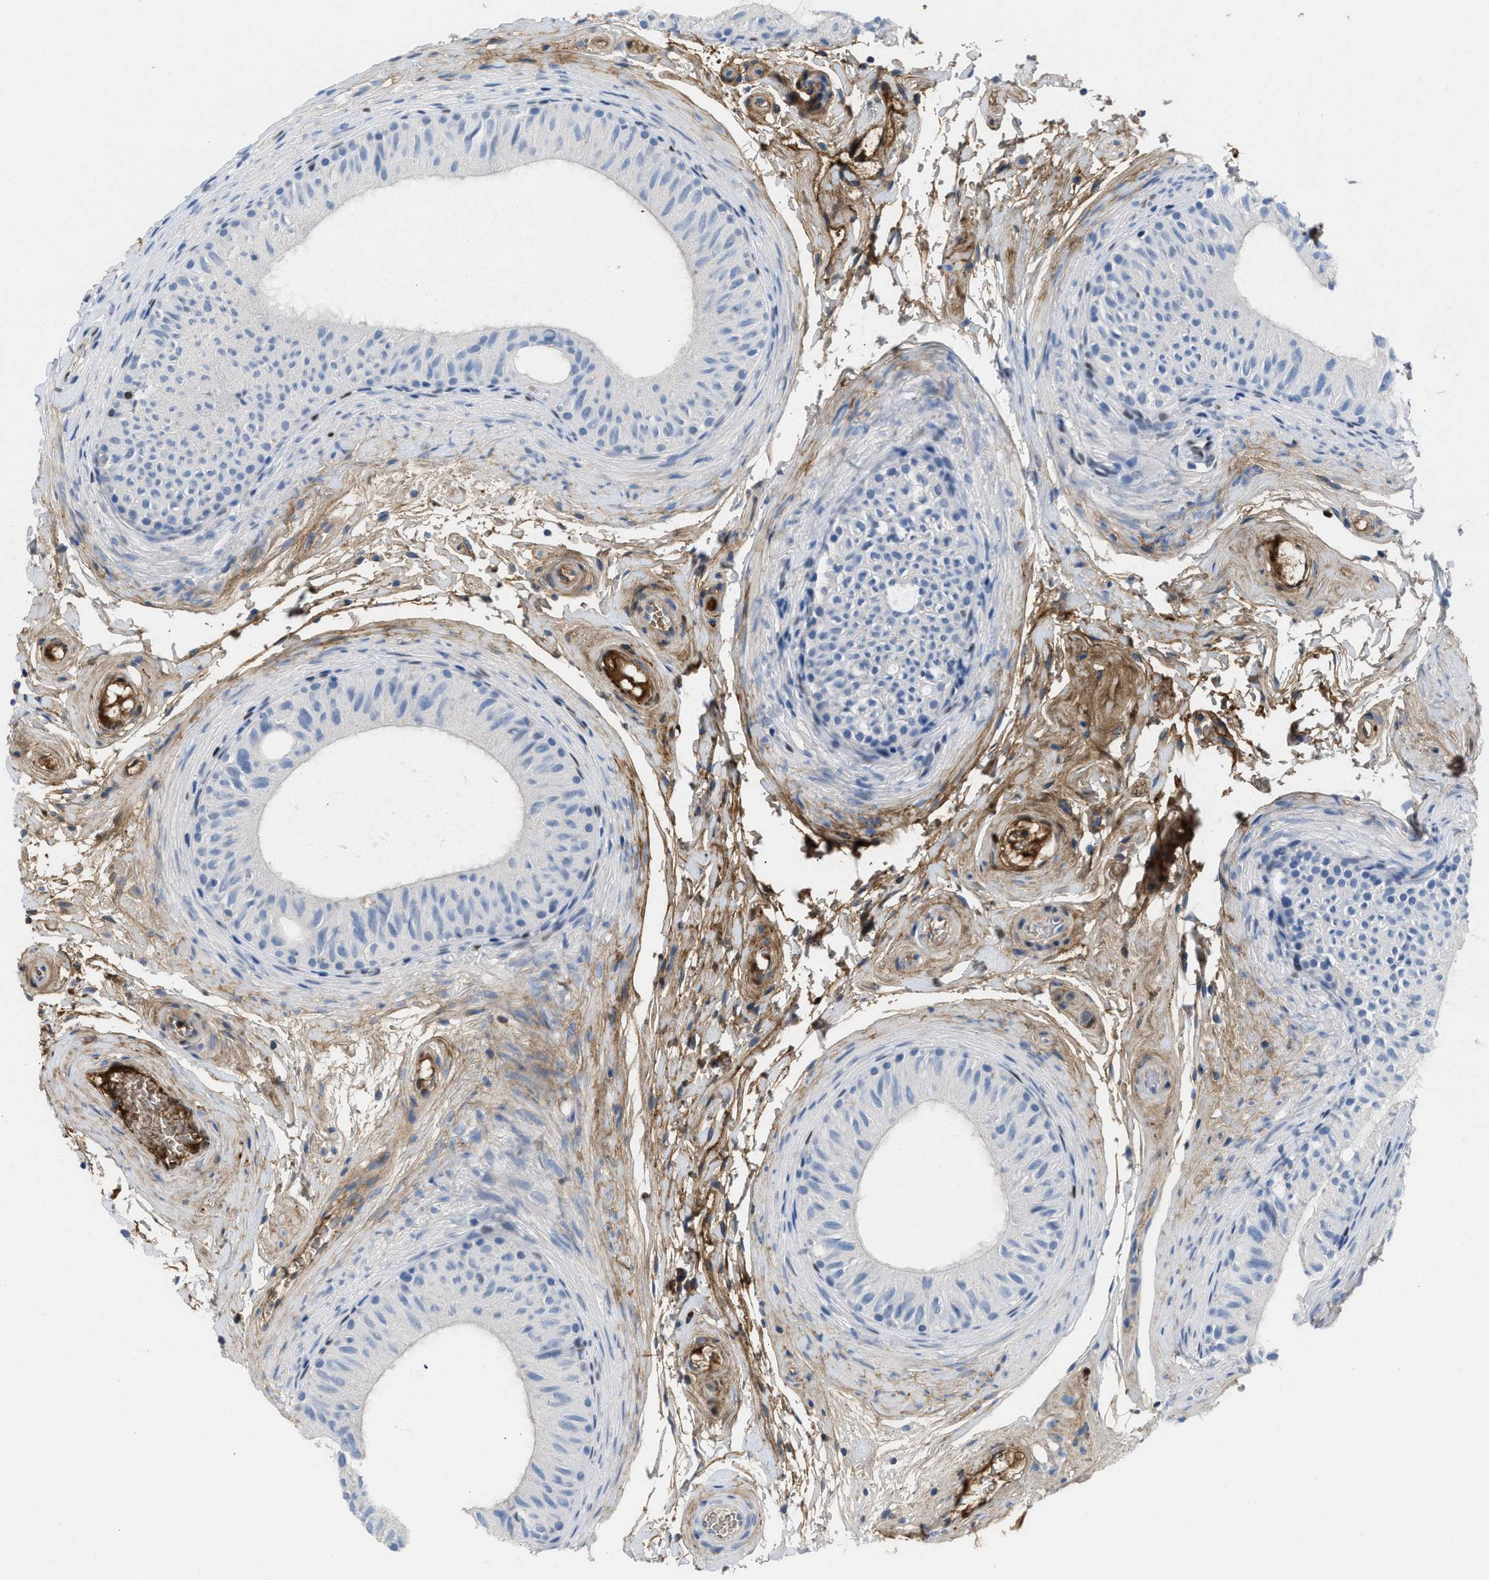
{"staining": {"intensity": "negative", "quantity": "none", "location": "none"}, "tissue": "epididymis", "cell_type": "Glandular cells", "image_type": "normal", "snomed": [{"axis": "morphology", "description": "Normal tissue, NOS"}, {"axis": "topography", "description": "Epididymis"}], "caption": "Human epididymis stained for a protein using immunohistochemistry (IHC) shows no positivity in glandular cells.", "gene": "LEF1", "patient": {"sex": "male", "age": 34}}